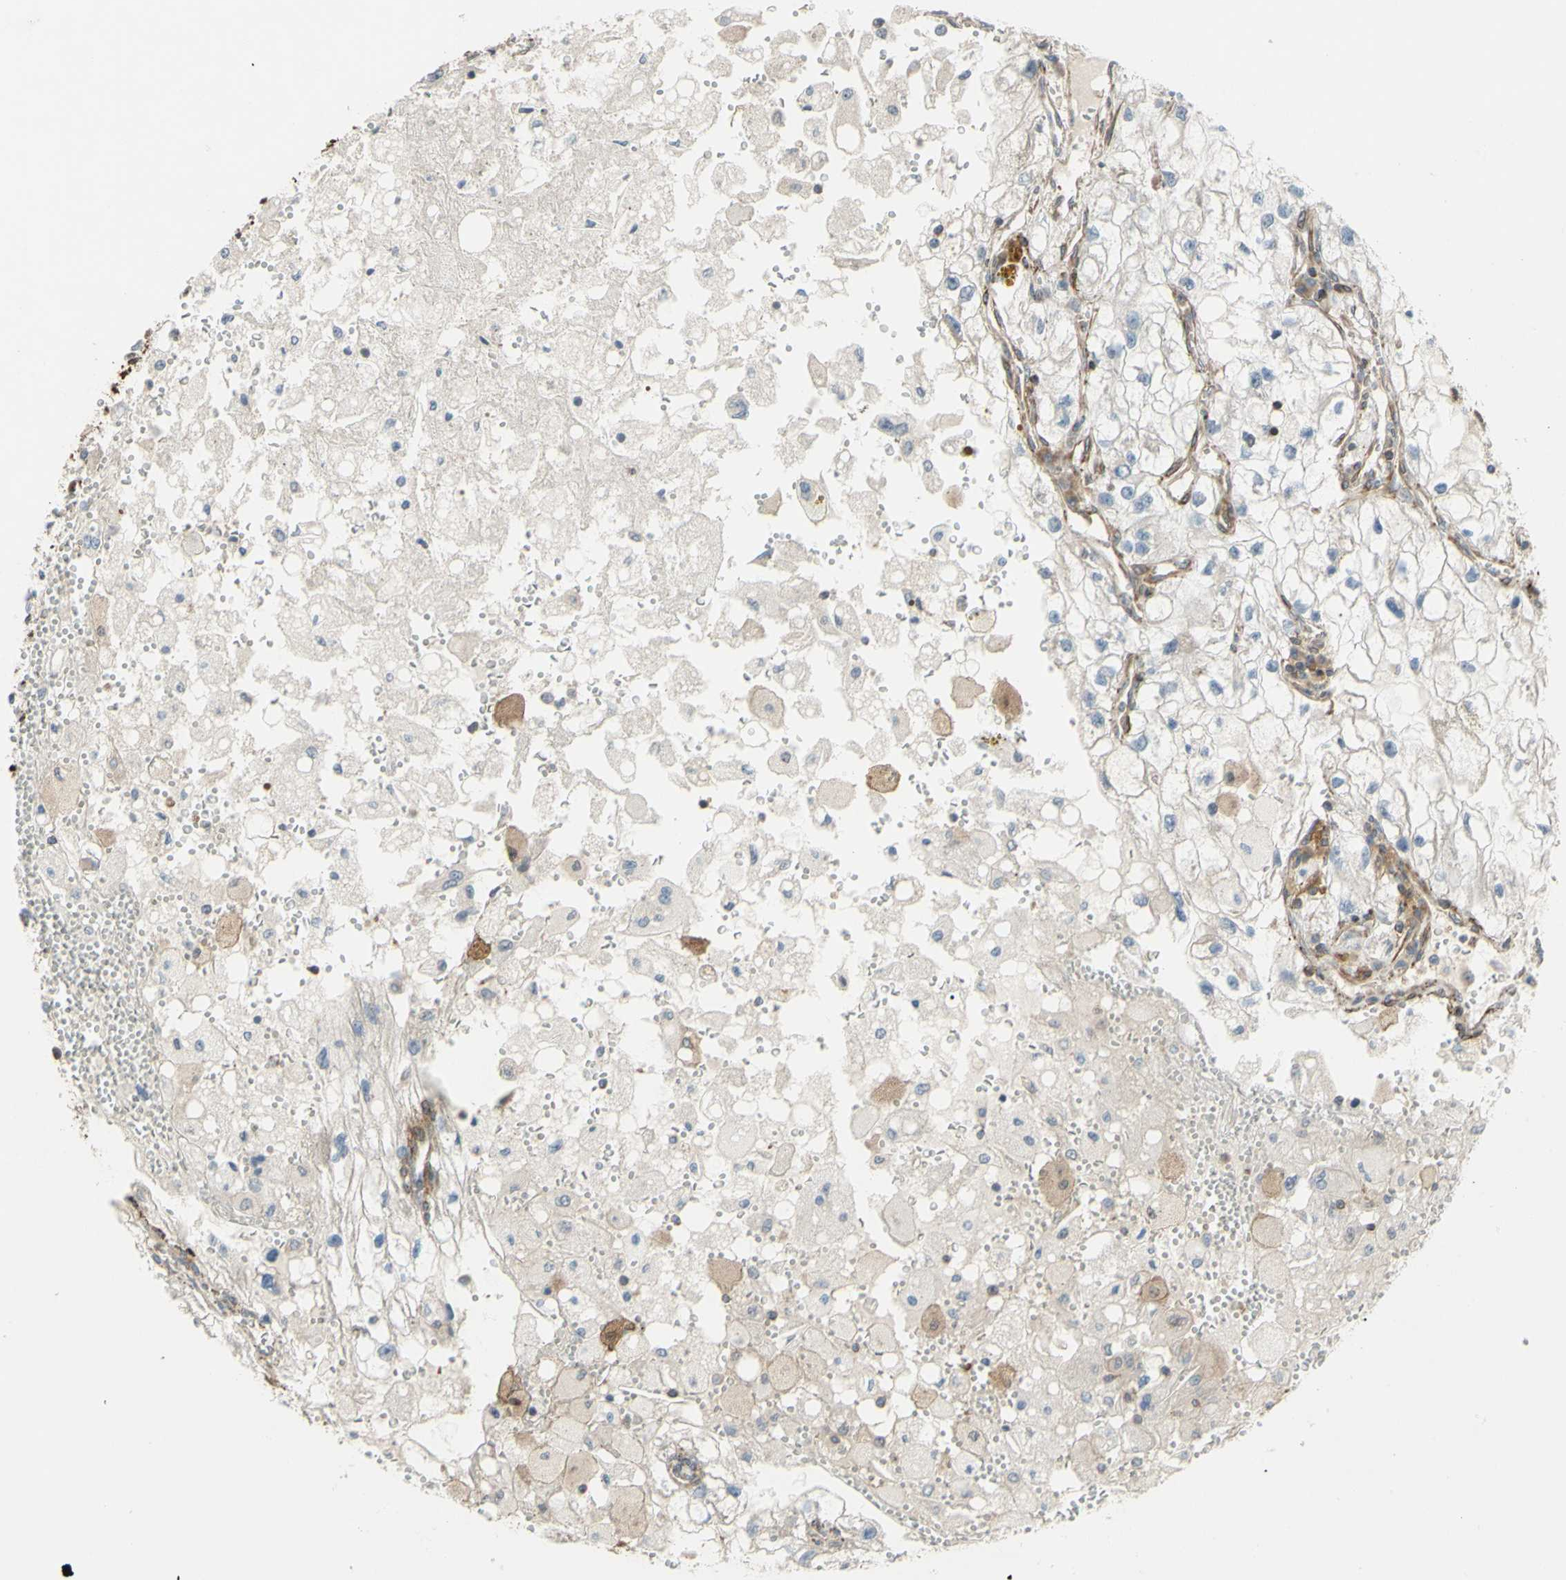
{"staining": {"intensity": "negative", "quantity": "none", "location": "none"}, "tissue": "renal cancer", "cell_type": "Tumor cells", "image_type": "cancer", "snomed": [{"axis": "morphology", "description": "Adenocarcinoma, NOS"}, {"axis": "topography", "description": "Kidney"}], "caption": "IHC micrograph of neoplastic tissue: human adenocarcinoma (renal) stained with DAB shows no significant protein staining in tumor cells. (IHC, brightfield microscopy, high magnification).", "gene": "PRAF2", "patient": {"sex": "female", "age": 70}}